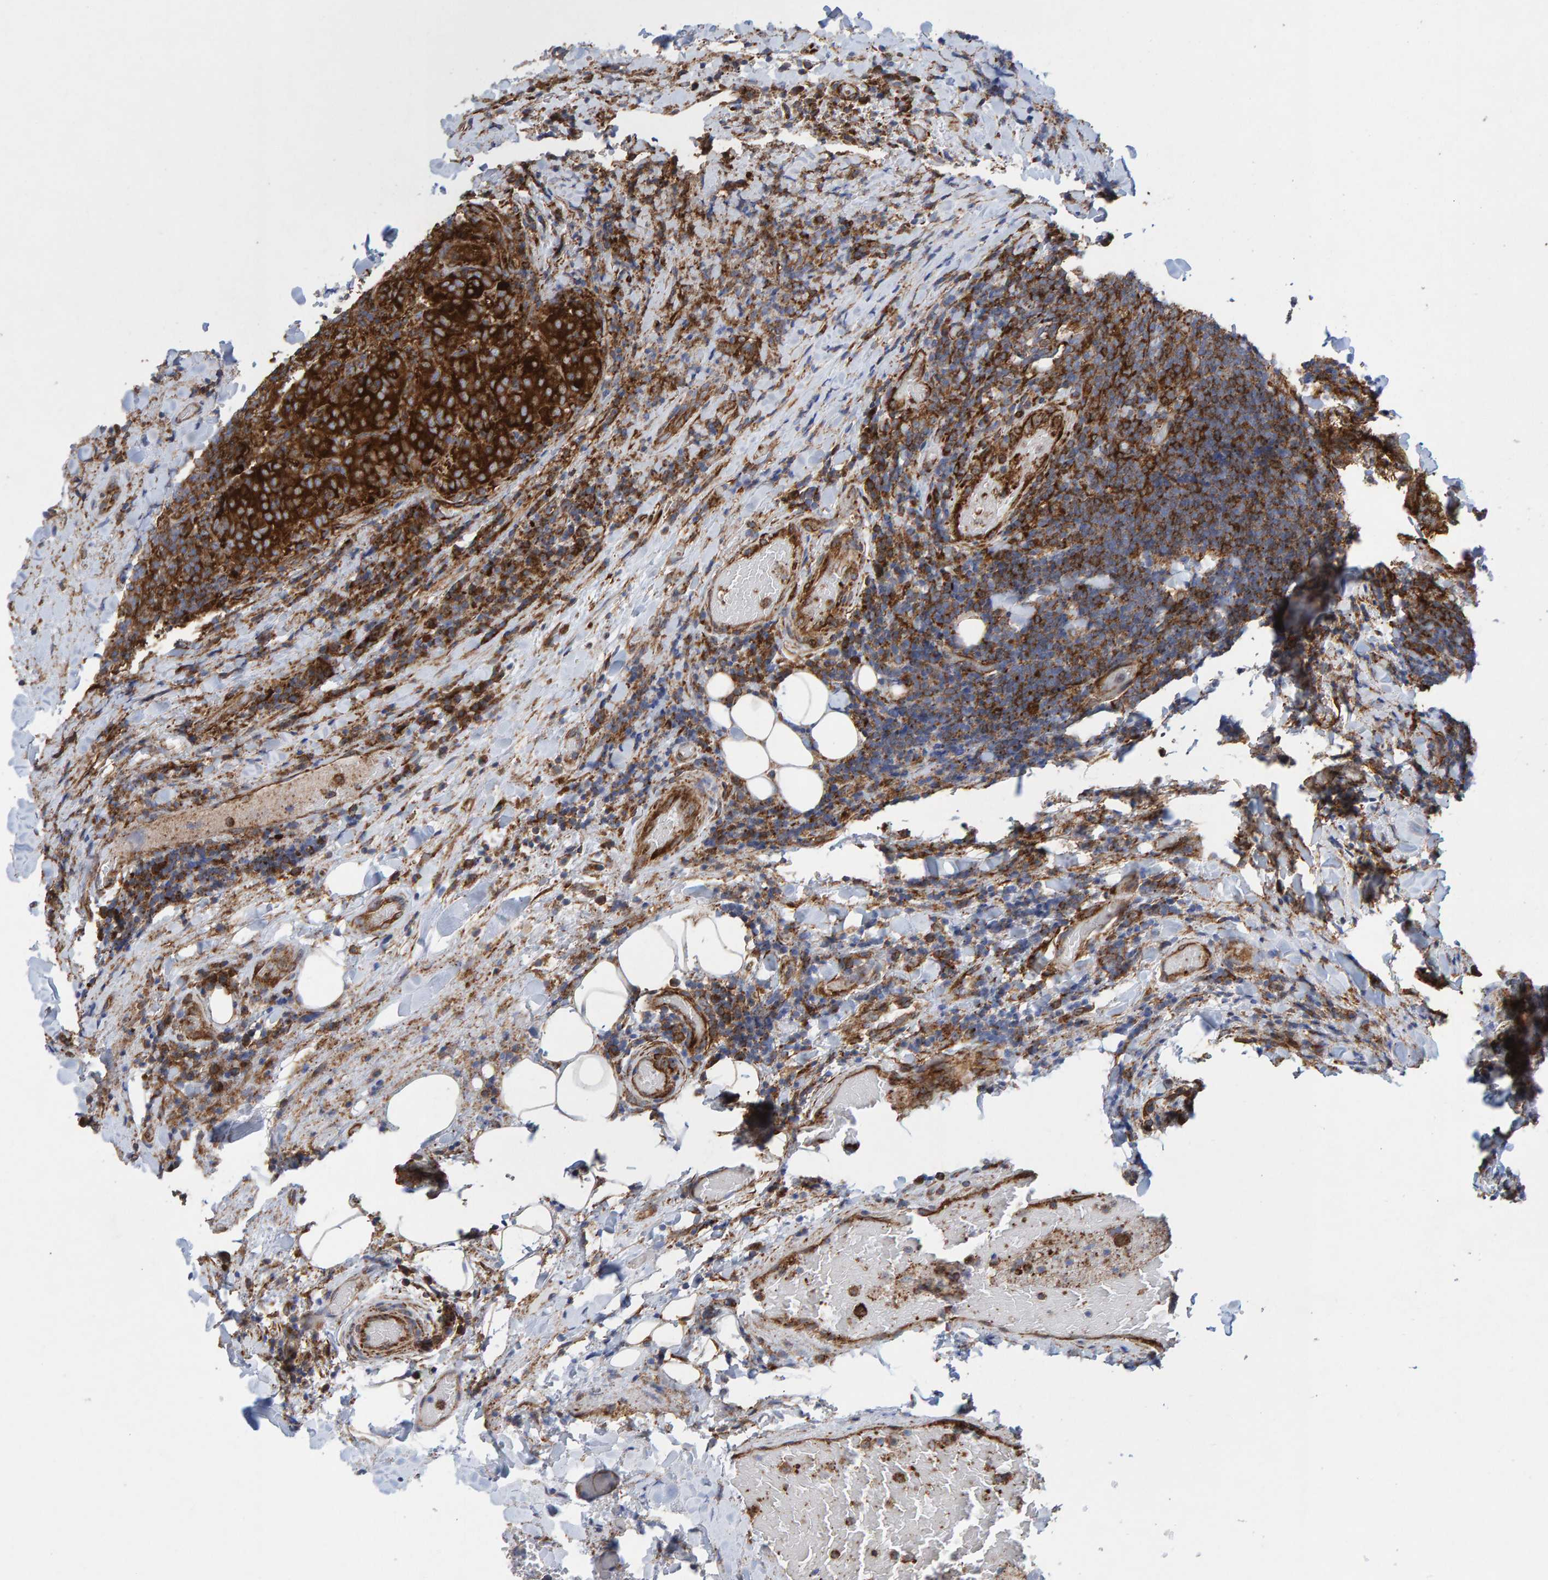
{"staining": {"intensity": "strong", "quantity": ">75%", "location": "cytoplasmic/membranous"}, "tissue": "thyroid cancer", "cell_type": "Tumor cells", "image_type": "cancer", "snomed": [{"axis": "morphology", "description": "Normal tissue, NOS"}, {"axis": "morphology", "description": "Papillary adenocarcinoma, NOS"}, {"axis": "topography", "description": "Thyroid gland"}], "caption": "Papillary adenocarcinoma (thyroid) stained with a protein marker reveals strong staining in tumor cells.", "gene": "MVP", "patient": {"sex": "female", "age": 30}}